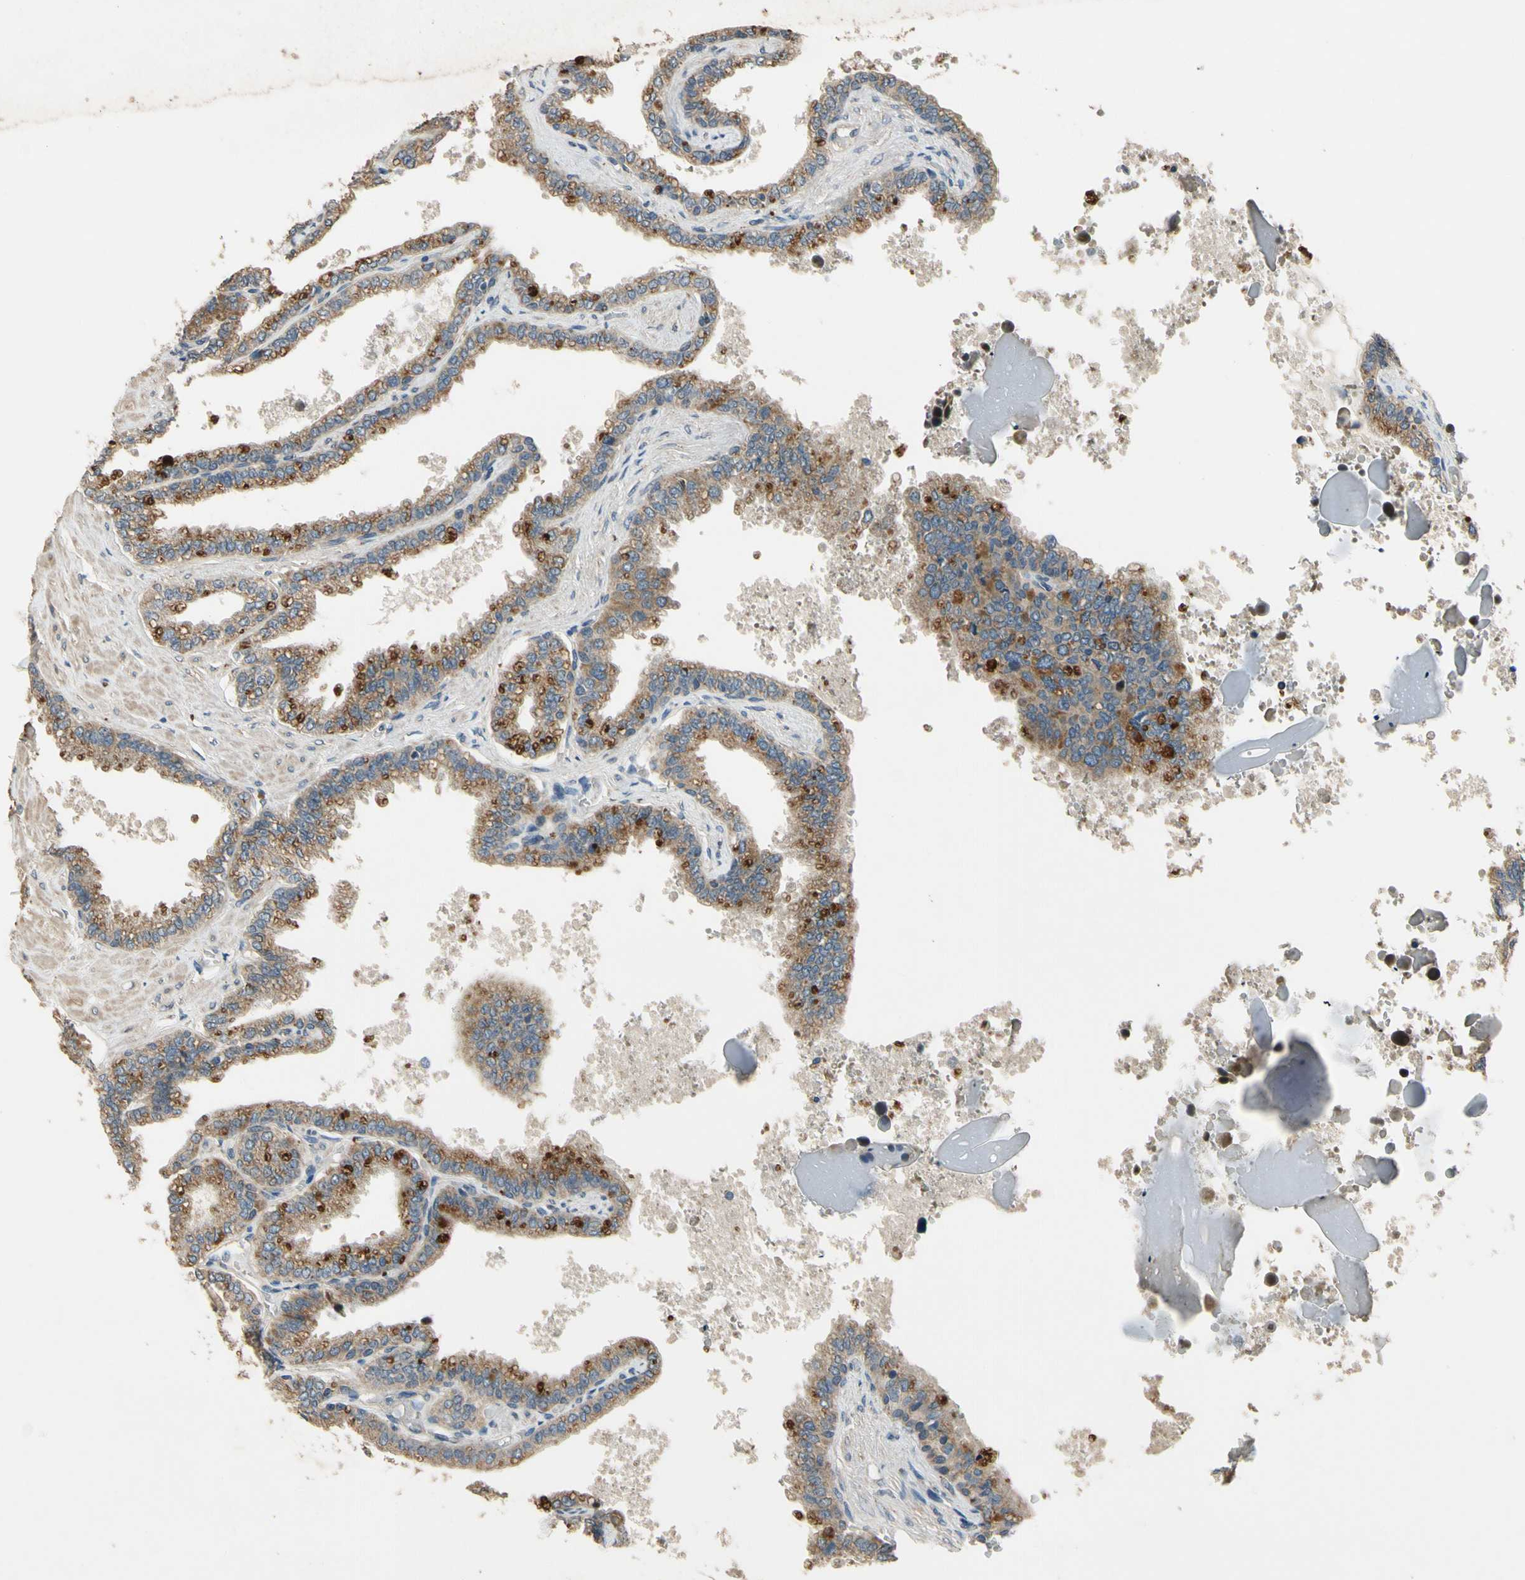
{"staining": {"intensity": "moderate", "quantity": ">75%", "location": "cytoplasmic/membranous"}, "tissue": "seminal vesicle", "cell_type": "Glandular cells", "image_type": "normal", "snomed": [{"axis": "morphology", "description": "Normal tissue, NOS"}, {"axis": "topography", "description": "Seminal veicle"}], "caption": "Glandular cells demonstrate medium levels of moderate cytoplasmic/membranous positivity in approximately >75% of cells in normal seminal vesicle.", "gene": "ALKBH3", "patient": {"sex": "male", "age": 46}}